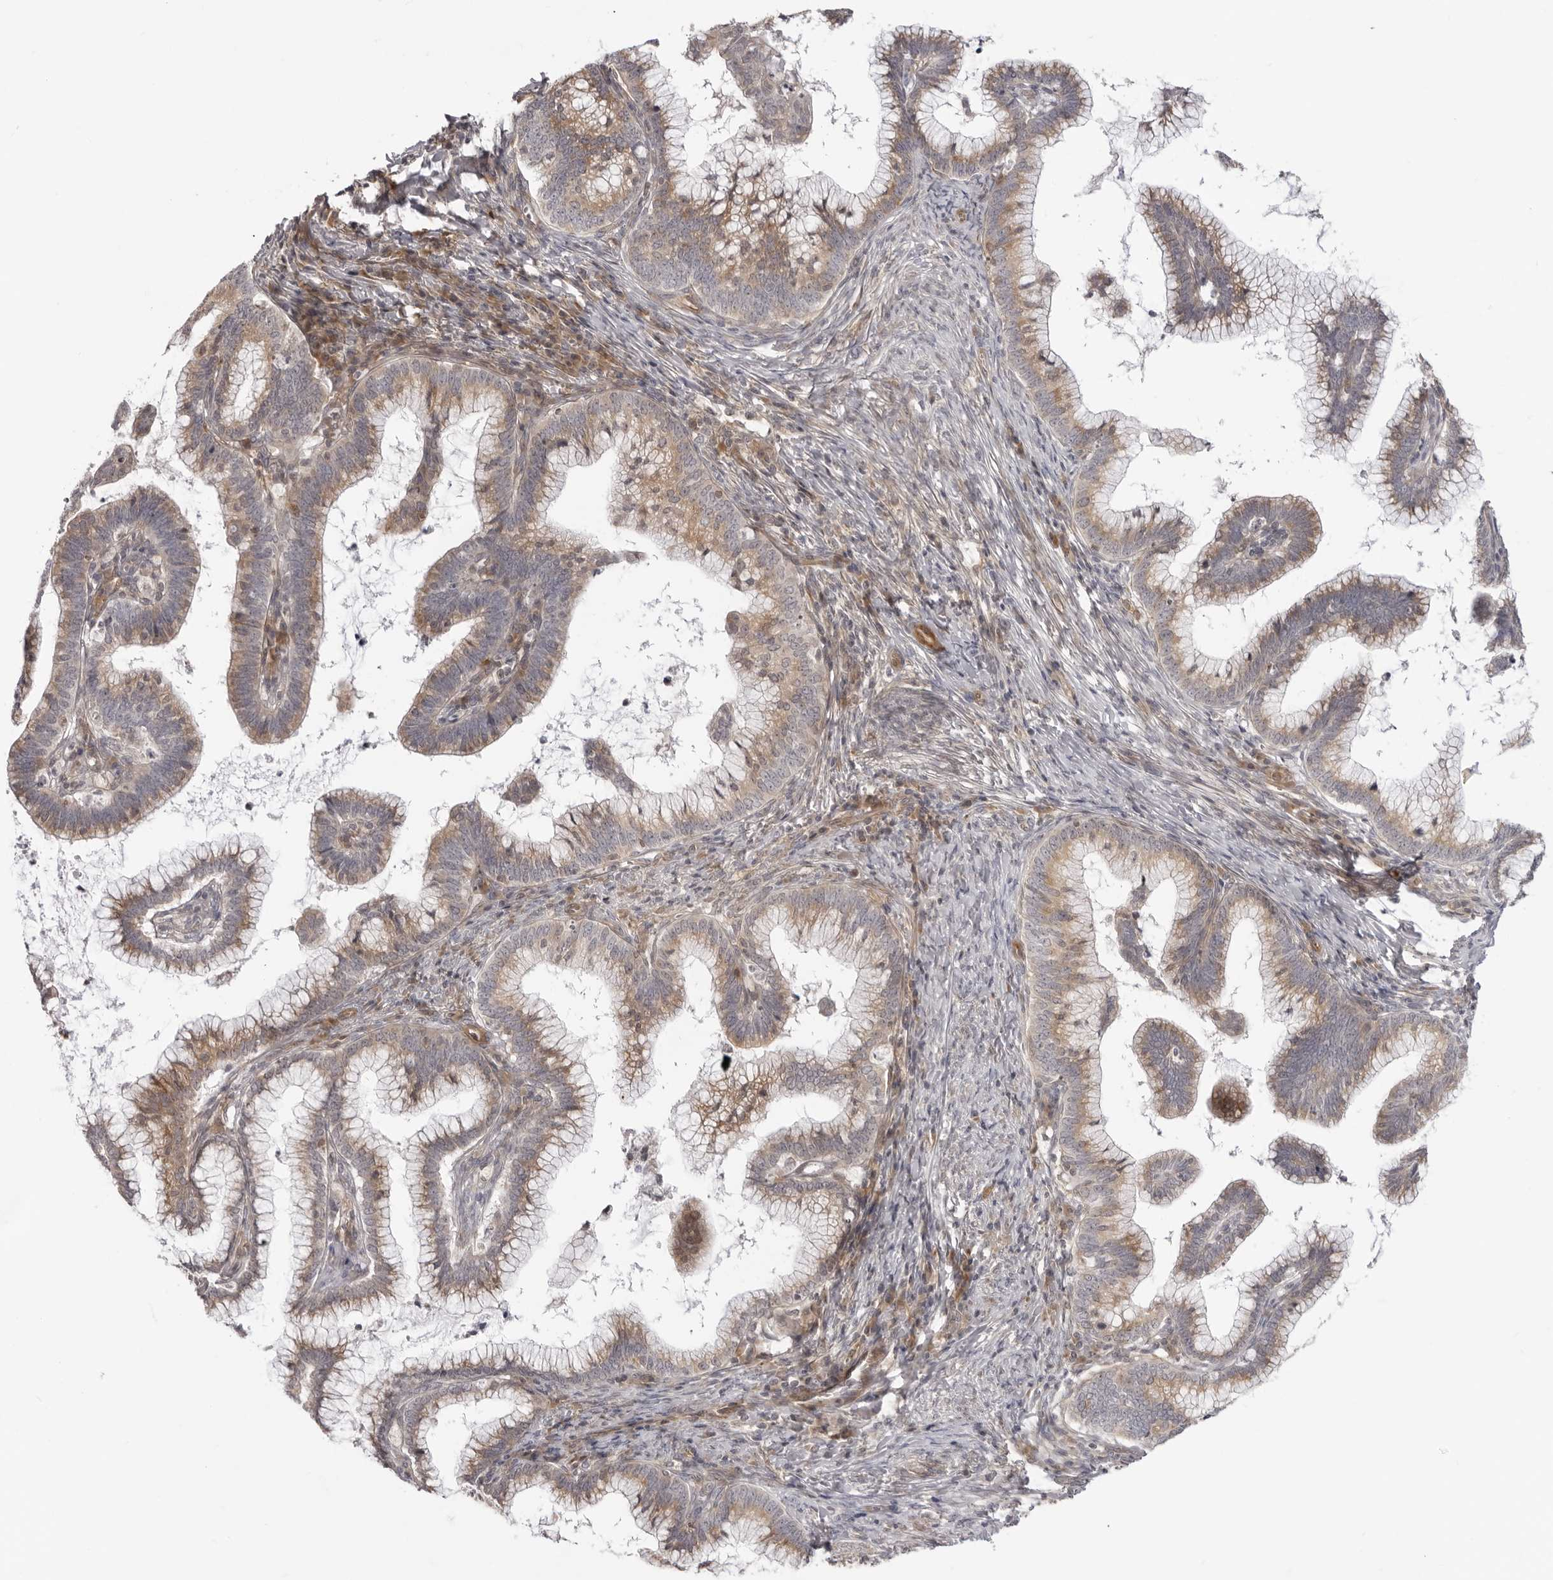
{"staining": {"intensity": "moderate", "quantity": ">75%", "location": "cytoplasmic/membranous"}, "tissue": "cervical cancer", "cell_type": "Tumor cells", "image_type": "cancer", "snomed": [{"axis": "morphology", "description": "Adenocarcinoma, NOS"}, {"axis": "topography", "description": "Cervix"}], "caption": "Immunohistochemistry micrograph of adenocarcinoma (cervical) stained for a protein (brown), which displays medium levels of moderate cytoplasmic/membranous staining in approximately >75% of tumor cells.", "gene": "SRGAP2", "patient": {"sex": "female", "age": 36}}